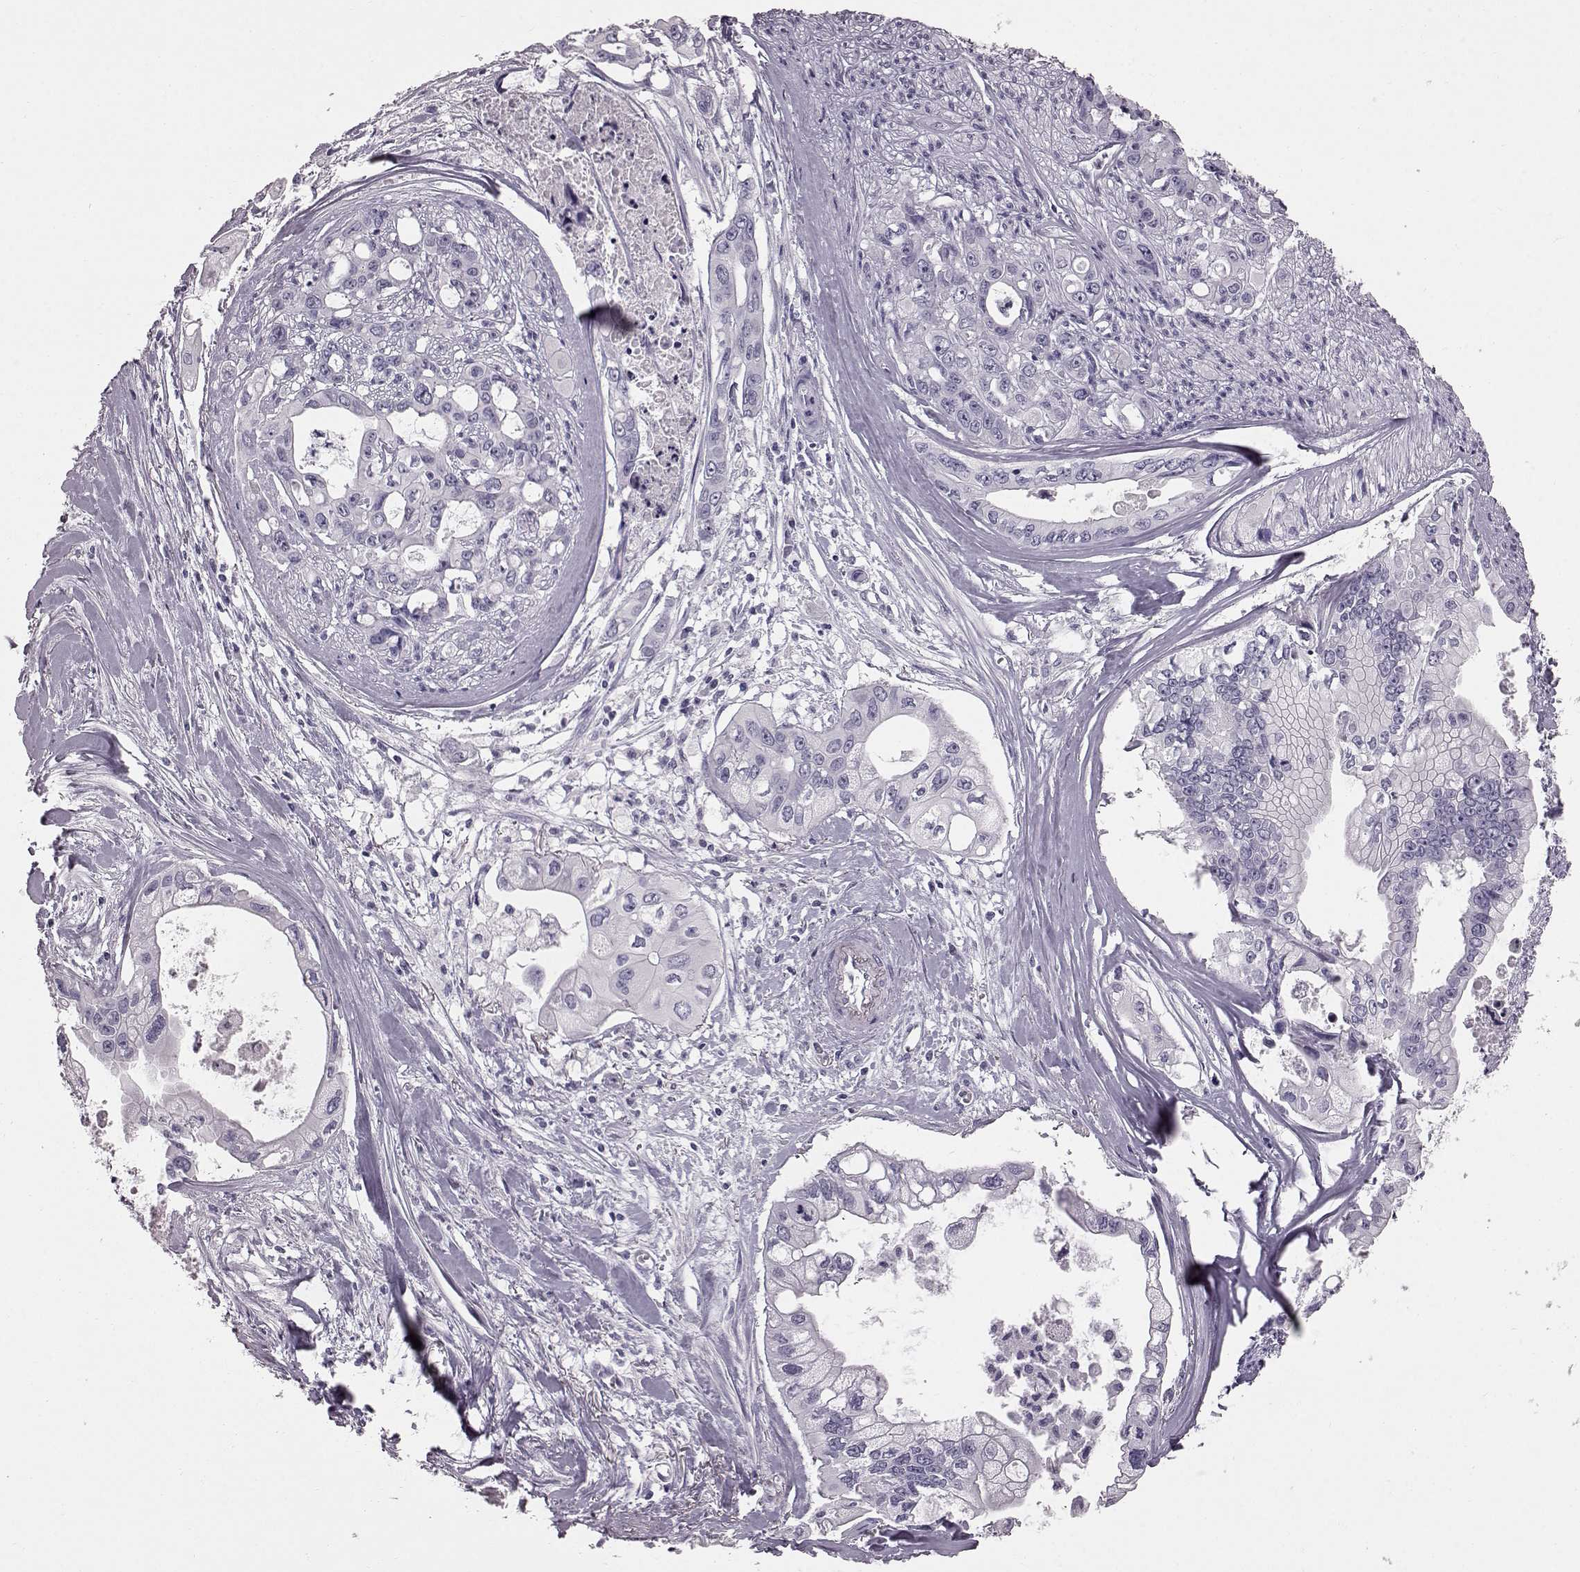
{"staining": {"intensity": "negative", "quantity": "none", "location": "none"}, "tissue": "pancreatic cancer", "cell_type": "Tumor cells", "image_type": "cancer", "snomed": [{"axis": "morphology", "description": "Adenocarcinoma, NOS"}, {"axis": "topography", "description": "Pancreas"}], "caption": "The image exhibits no significant positivity in tumor cells of pancreatic cancer (adenocarcinoma). (DAB IHC, high magnification).", "gene": "TCHHL1", "patient": {"sex": "male", "age": 60}}